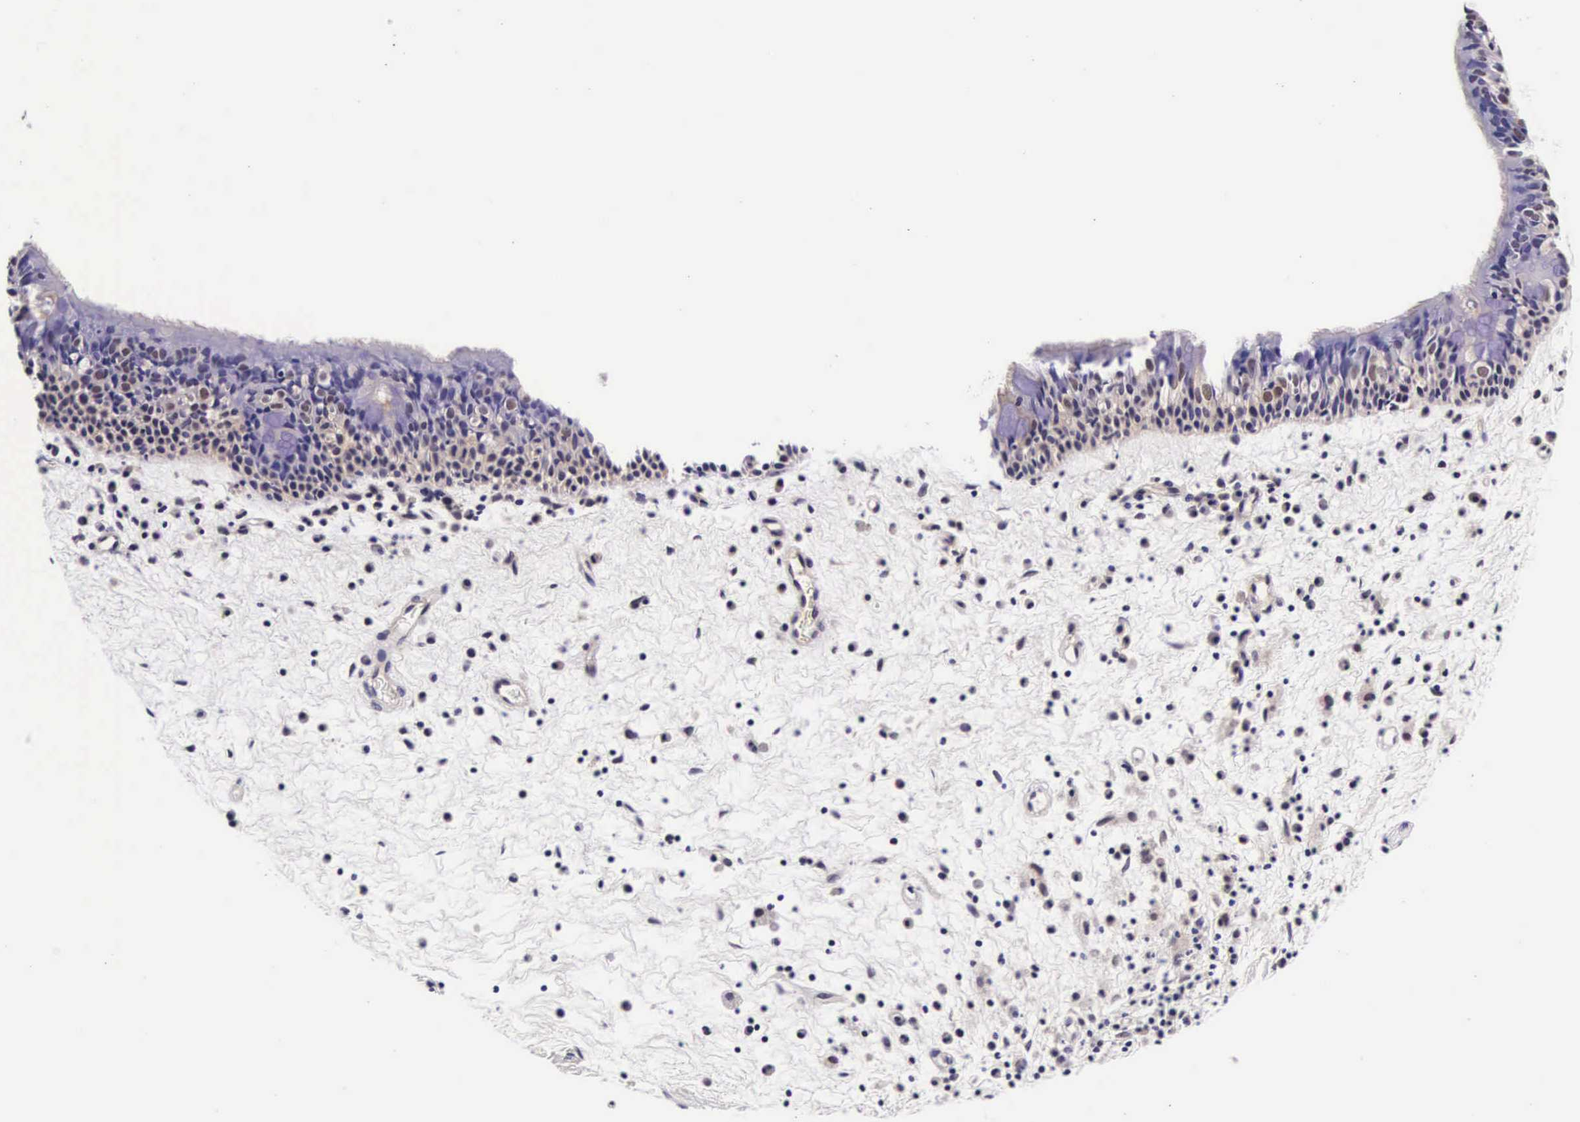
{"staining": {"intensity": "weak", "quantity": "<25%", "location": "cytoplasmic/membranous"}, "tissue": "nasopharynx", "cell_type": "Respiratory epithelial cells", "image_type": "normal", "snomed": [{"axis": "morphology", "description": "Normal tissue, NOS"}, {"axis": "topography", "description": "Nasopharynx"}], "caption": "Respiratory epithelial cells show no significant positivity in normal nasopharynx. The staining is performed using DAB (3,3'-diaminobenzidine) brown chromogen with nuclei counter-stained in using hematoxylin.", "gene": "PHETA2", "patient": {"sex": "male", "age": 63}}